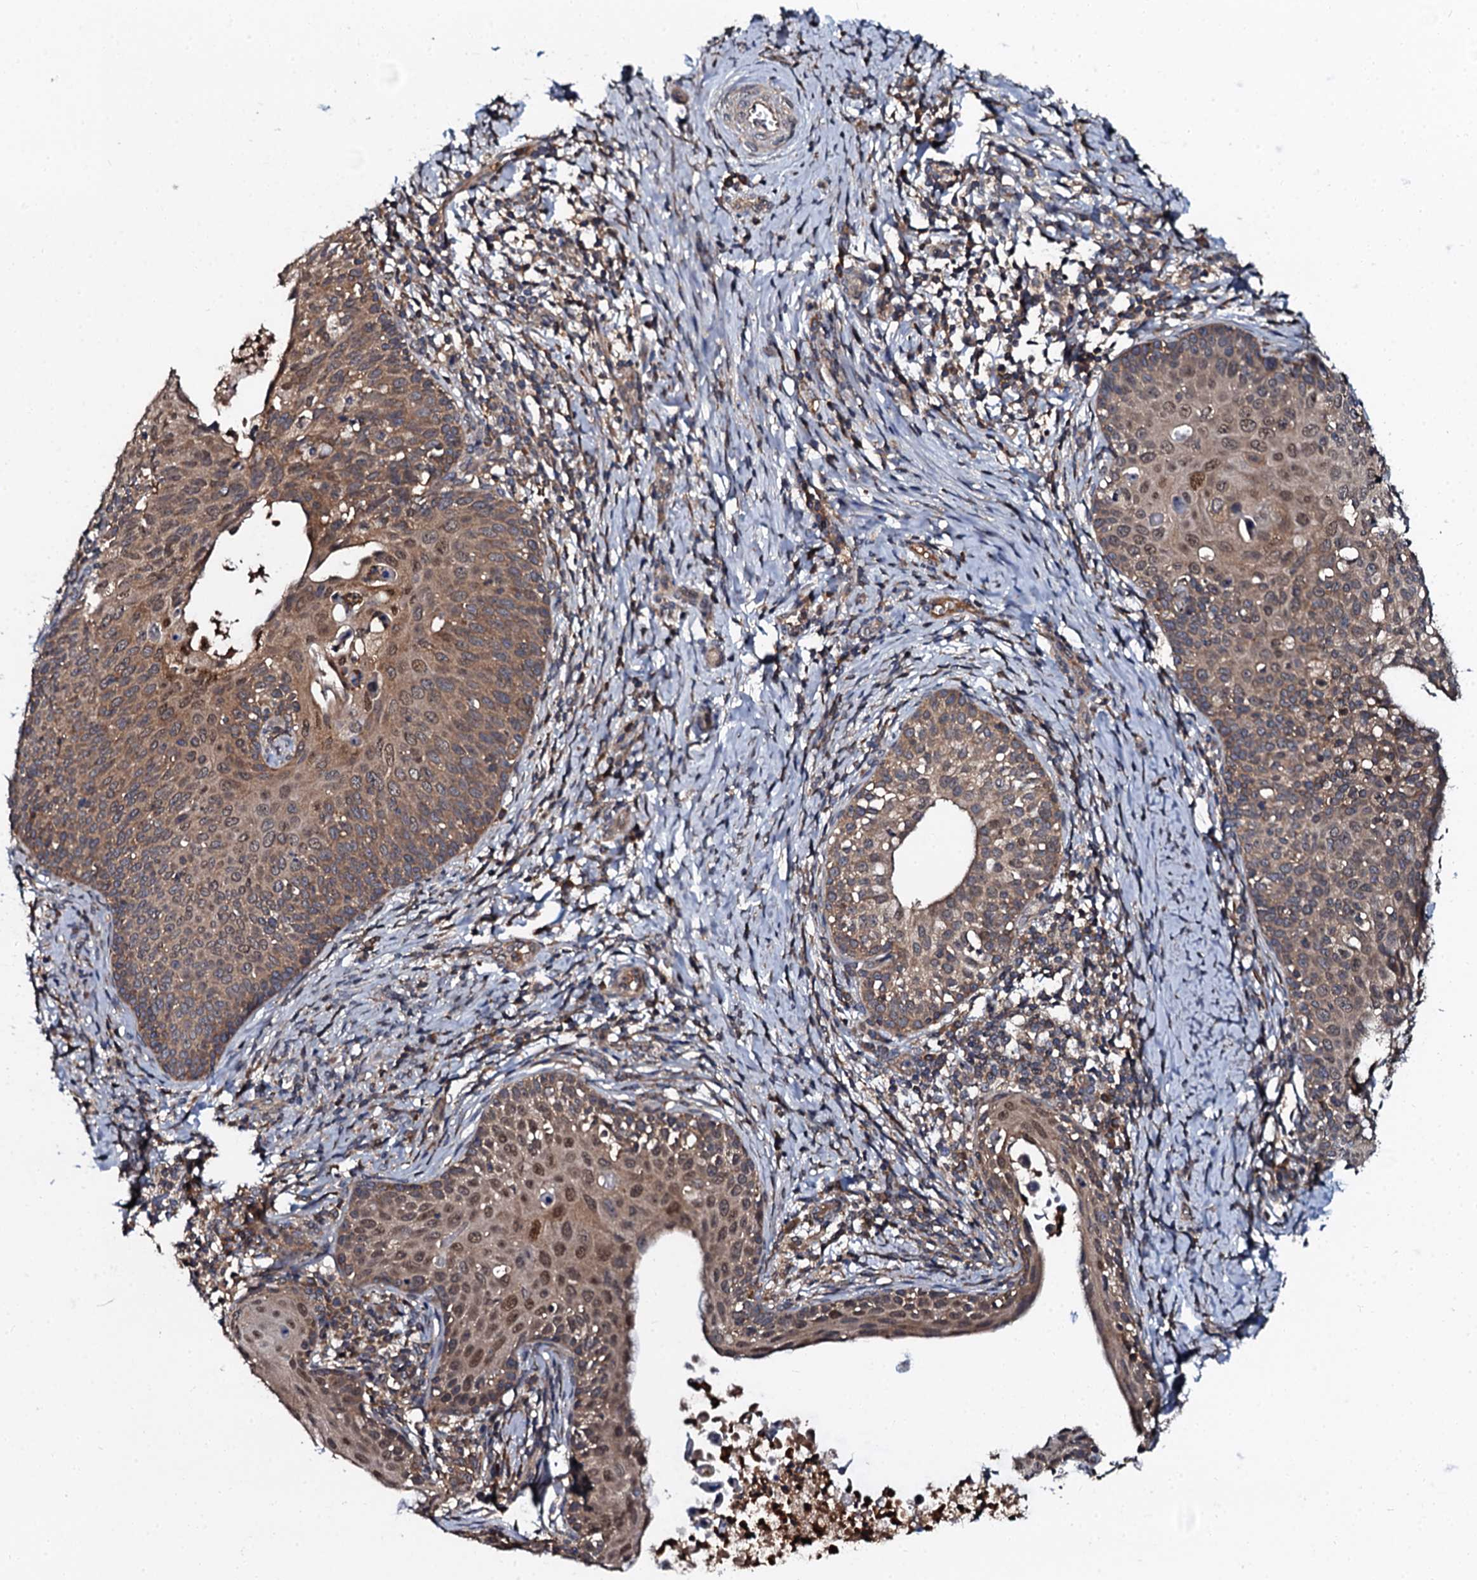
{"staining": {"intensity": "moderate", "quantity": ">75%", "location": "cytoplasmic/membranous,nuclear"}, "tissue": "cervical cancer", "cell_type": "Tumor cells", "image_type": "cancer", "snomed": [{"axis": "morphology", "description": "Squamous cell carcinoma, NOS"}, {"axis": "topography", "description": "Cervix"}], "caption": "Protein expression analysis of human cervical cancer (squamous cell carcinoma) reveals moderate cytoplasmic/membranous and nuclear positivity in about >75% of tumor cells.", "gene": "N4BP1", "patient": {"sex": "female", "age": 52}}